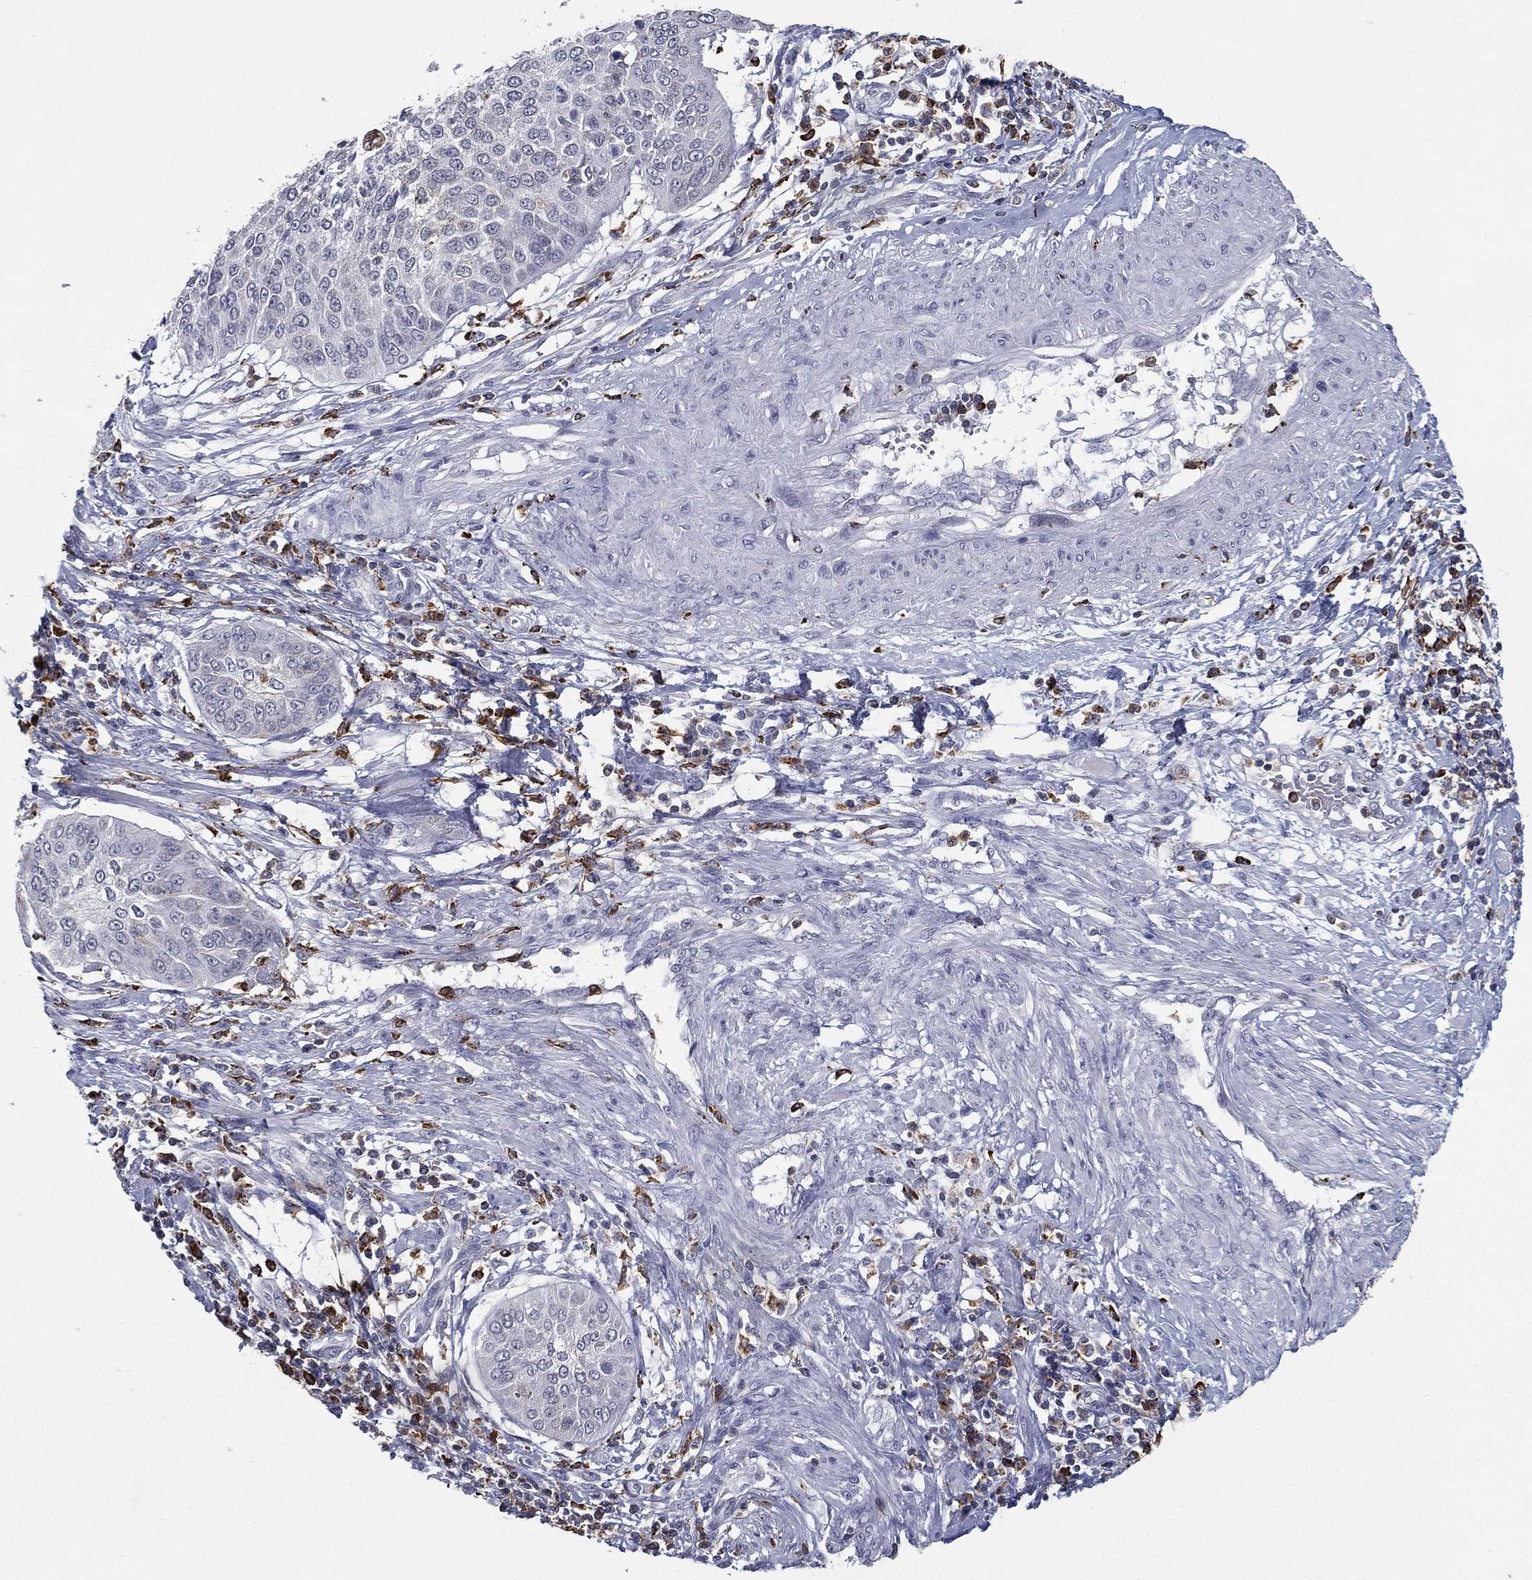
{"staining": {"intensity": "weak", "quantity": "<25%", "location": "cytoplasmic/membranous"}, "tissue": "cervical cancer", "cell_type": "Tumor cells", "image_type": "cancer", "snomed": [{"axis": "morphology", "description": "Normal tissue, NOS"}, {"axis": "morphology", "description": "Squamous cell carcinoma, NOS"}, {"axis": "topography", "description": "Cervix"}], "caption": "Immunohistochemistry (IHC) micrograph of human squamous cell carcinoma (cervical) stained for a protein (brown), which demonstrates no positivity in tumor cells. The staining was performed using DAB (3,3'-diaminobenzidine) to visualize the protein expression in brown, while the nuclei were stained in blue with hematoxylin (Magnification: 20x).", "gene": "EVI2B", "patient": {"sex": "female", "age": 39}}